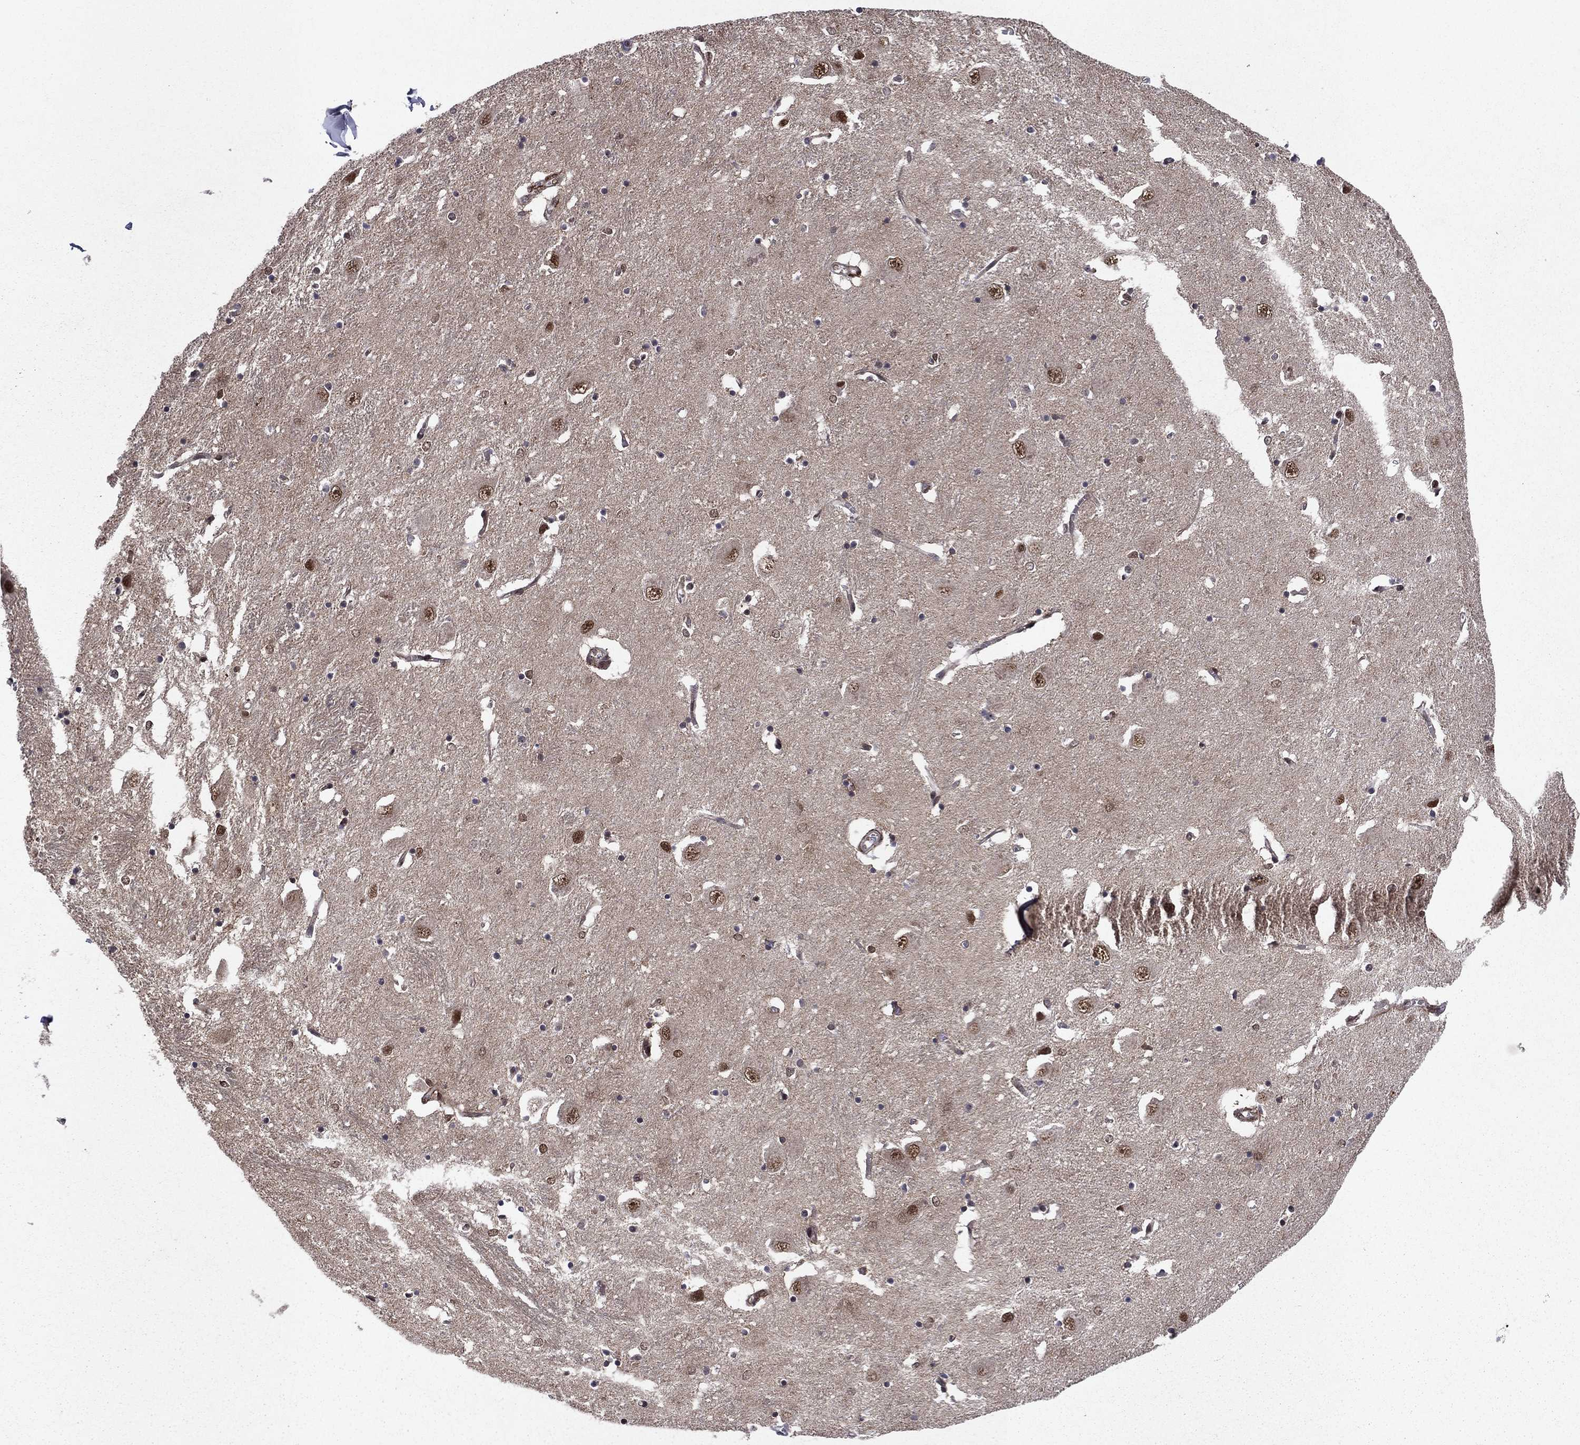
{"staining": {"intensity": "strong", "quantity": "<25%", "location": "cytoplasmic/membranous,nuclear"}, "tissue": "caudate", "cell_type": "Glial cells", "image_type": "normal", "snomed": [{"axis": "morphology", "description": "Normal tissue, NOS"}, {"axis": "topography", "description": "Lateral ventricle wall"}], "caption": "Immunohistochemistry of benign human caudate exhibits medium levels of strong cytoplasmic/membranous,nuclear positivity in about <25% of glial cells. The staining was performed using DAB to visualize the protein expression in brown, while the nuclei were stained in blue with hematoxylin (Magnification: 20x).", "gene": "SSX2IP", "patient": {"sex": "male", "age": 54}}